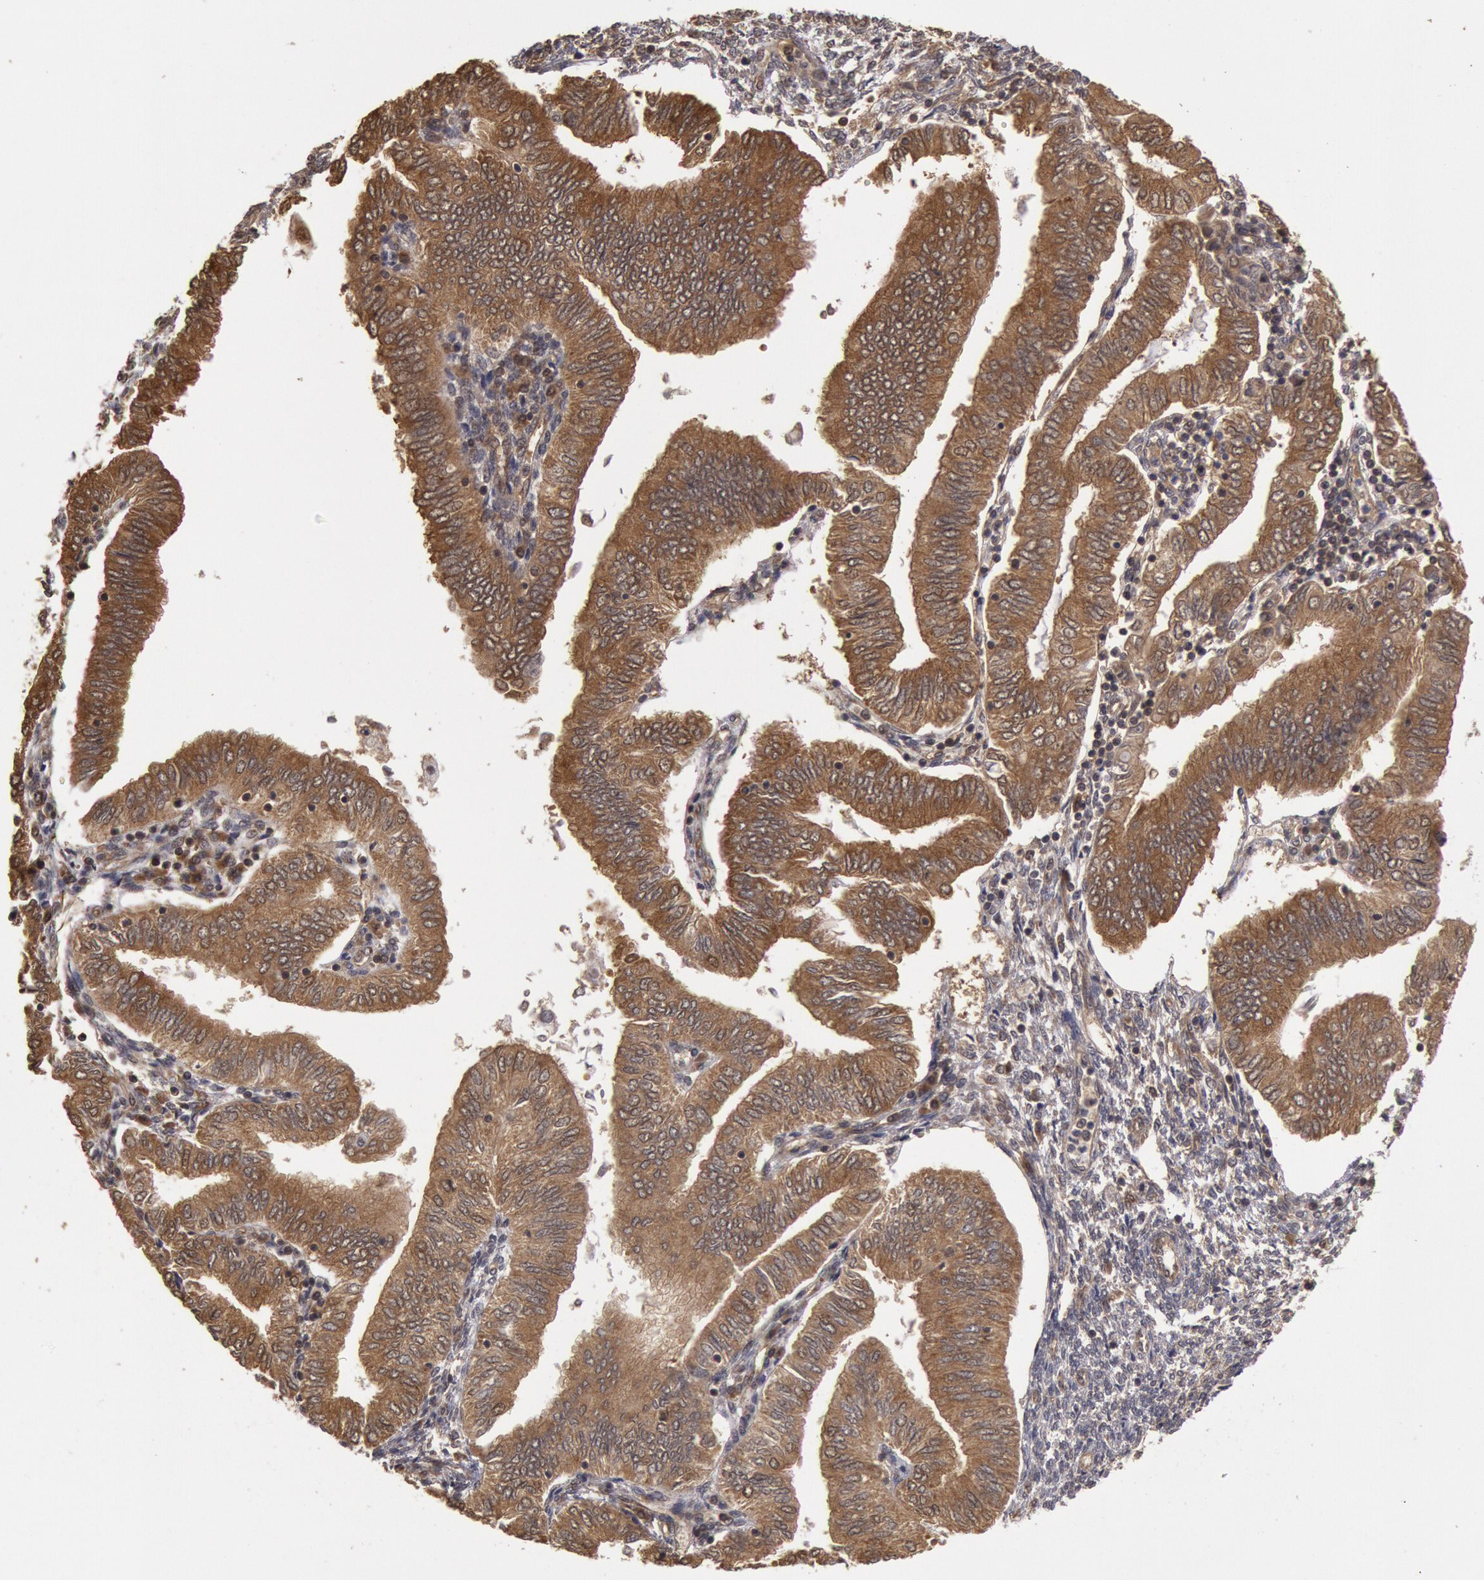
{"staining": {"intensity": "strong", "quantity": ">75%", "location": "cytoplasmic/membranous"}, "tissue": "endometrial cancer", "cell_type": "Tumor cells", "image_type": "cancer", "snomed": [{"axis": "morphology", "description": "Adenocarcinoma, NOS"}, {"axis": "topography", "description": "Endometrium"}], "caption": "Adenocarcinoma (endometrial) was stained to show a protein in brown. There is high levels of strong cytoplasmic/membranous staining in approximately >75% of tumor cells.", "gene": "USP14", "patient": {"sex": "female", "age": 51}}